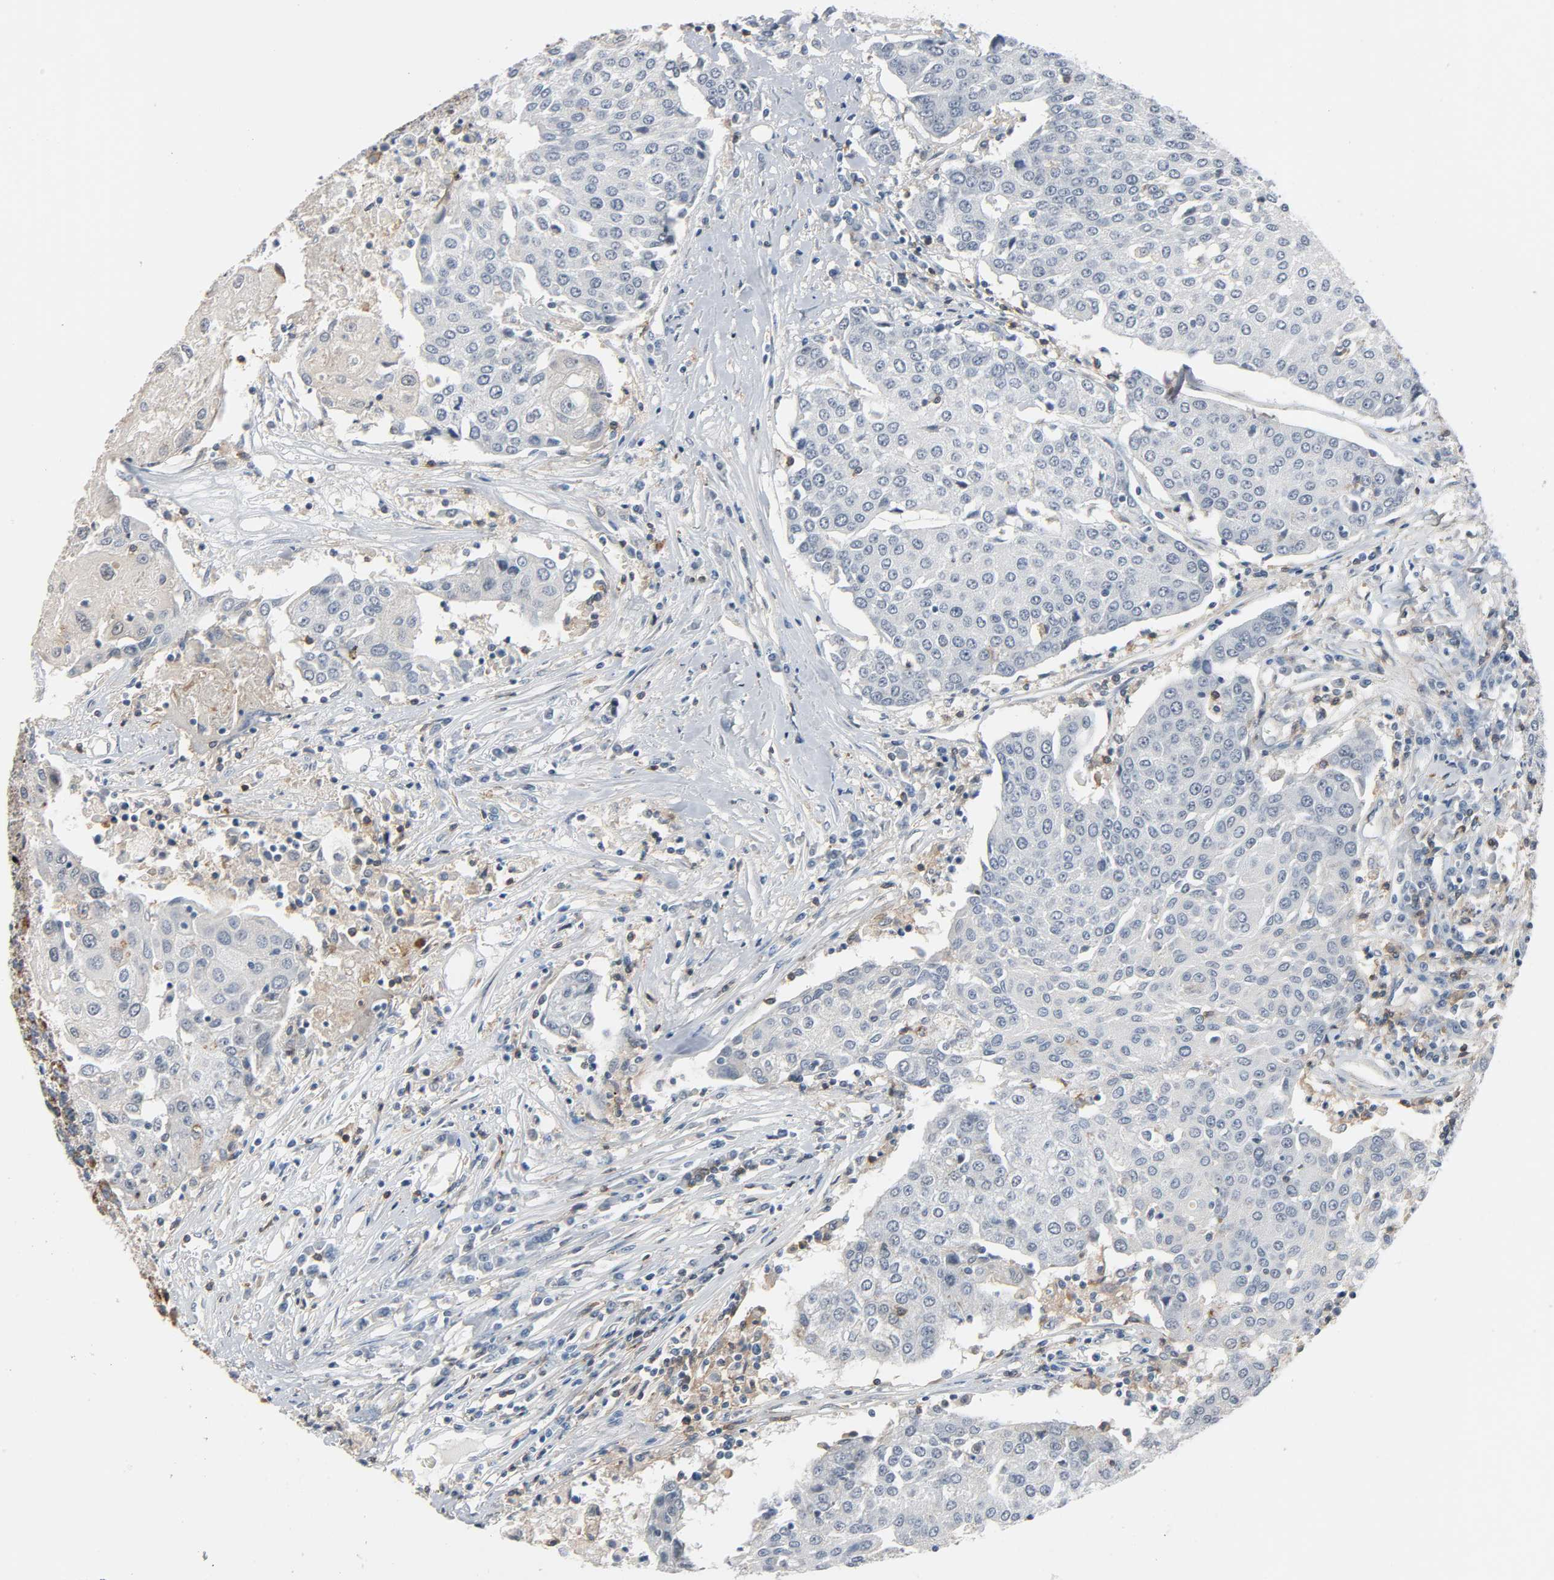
{"staining": {"intensity": "negative", "quantity": "none", "location": "none"}, "tissue": "urothelial cancer", "cell_type": "Tumor cells", "image_type": "cancer", "snomed": [{"axis": "morphology", "description": "Urothelial carcinoma, High grade"}, {"axis": "topography", "description": "Urinary bladder"}], "caption": "The micrograph exhibits no significant expression in tumor cells of high-grade urothelial carcinoma. (DAB immunohistochemistry visualized using brightfield microscopy, high magnification).", "gene": "CD4", "patient": {"sex": "female", "age": 85}}